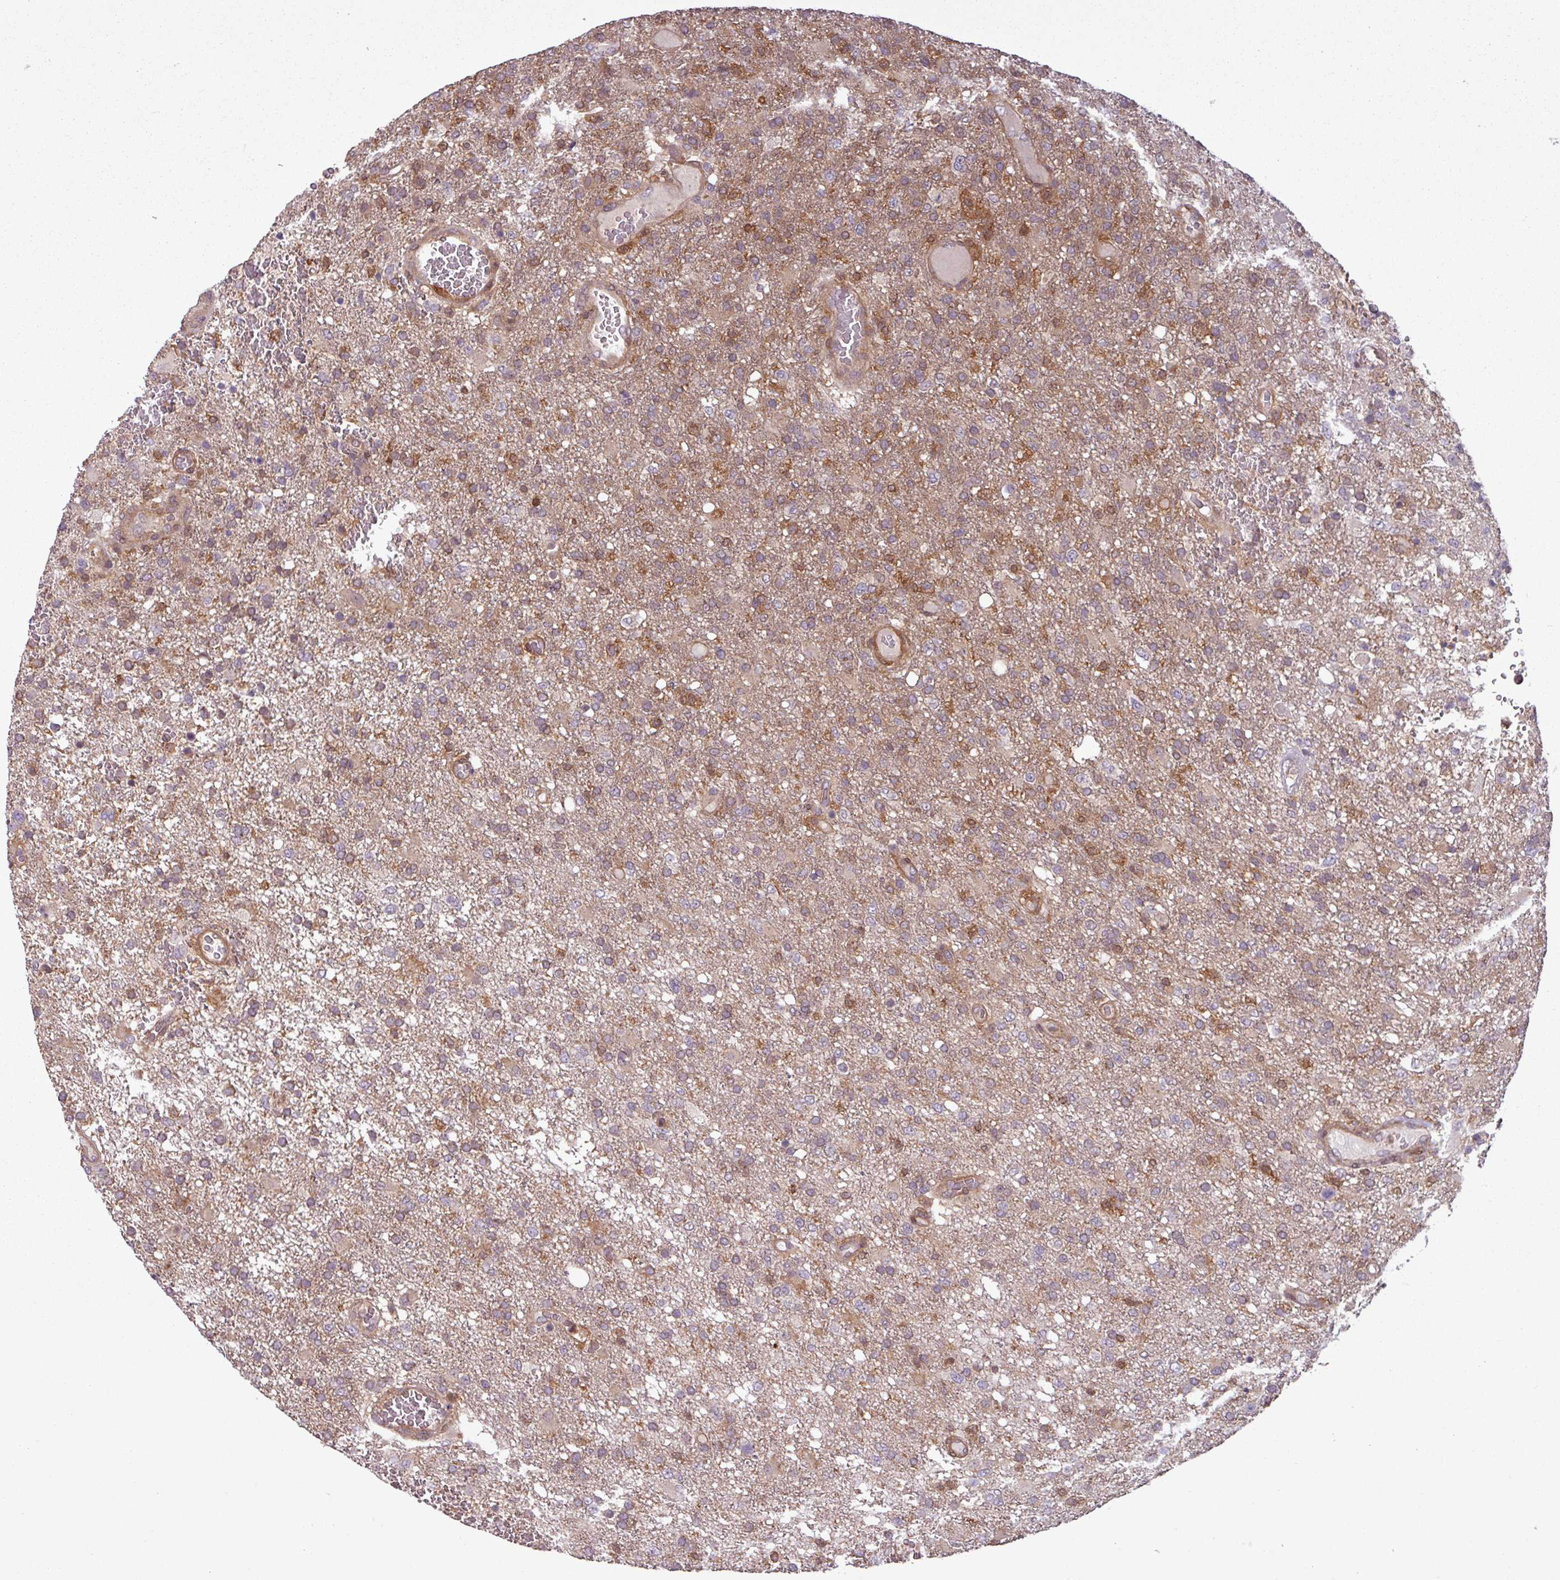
{"staining": {"intensity": "weak", "quantity": "25%-75%", "location": "cytoplasmic/membranous"}, "tissue": "glioma", "cell_type": "Tumor cells", "image_type": "cancer", "snomed": [{"axis": "morphology", "description": "Glioma, malignant, High grade"}, {"axis": "topography", "description": "Brain"}], "caption": "Human glioma stained with a protein marker reveals weak staining in tumor cells.", "gene": "SH3BGRL", "patient": {"sex": "female", "age": 74}}